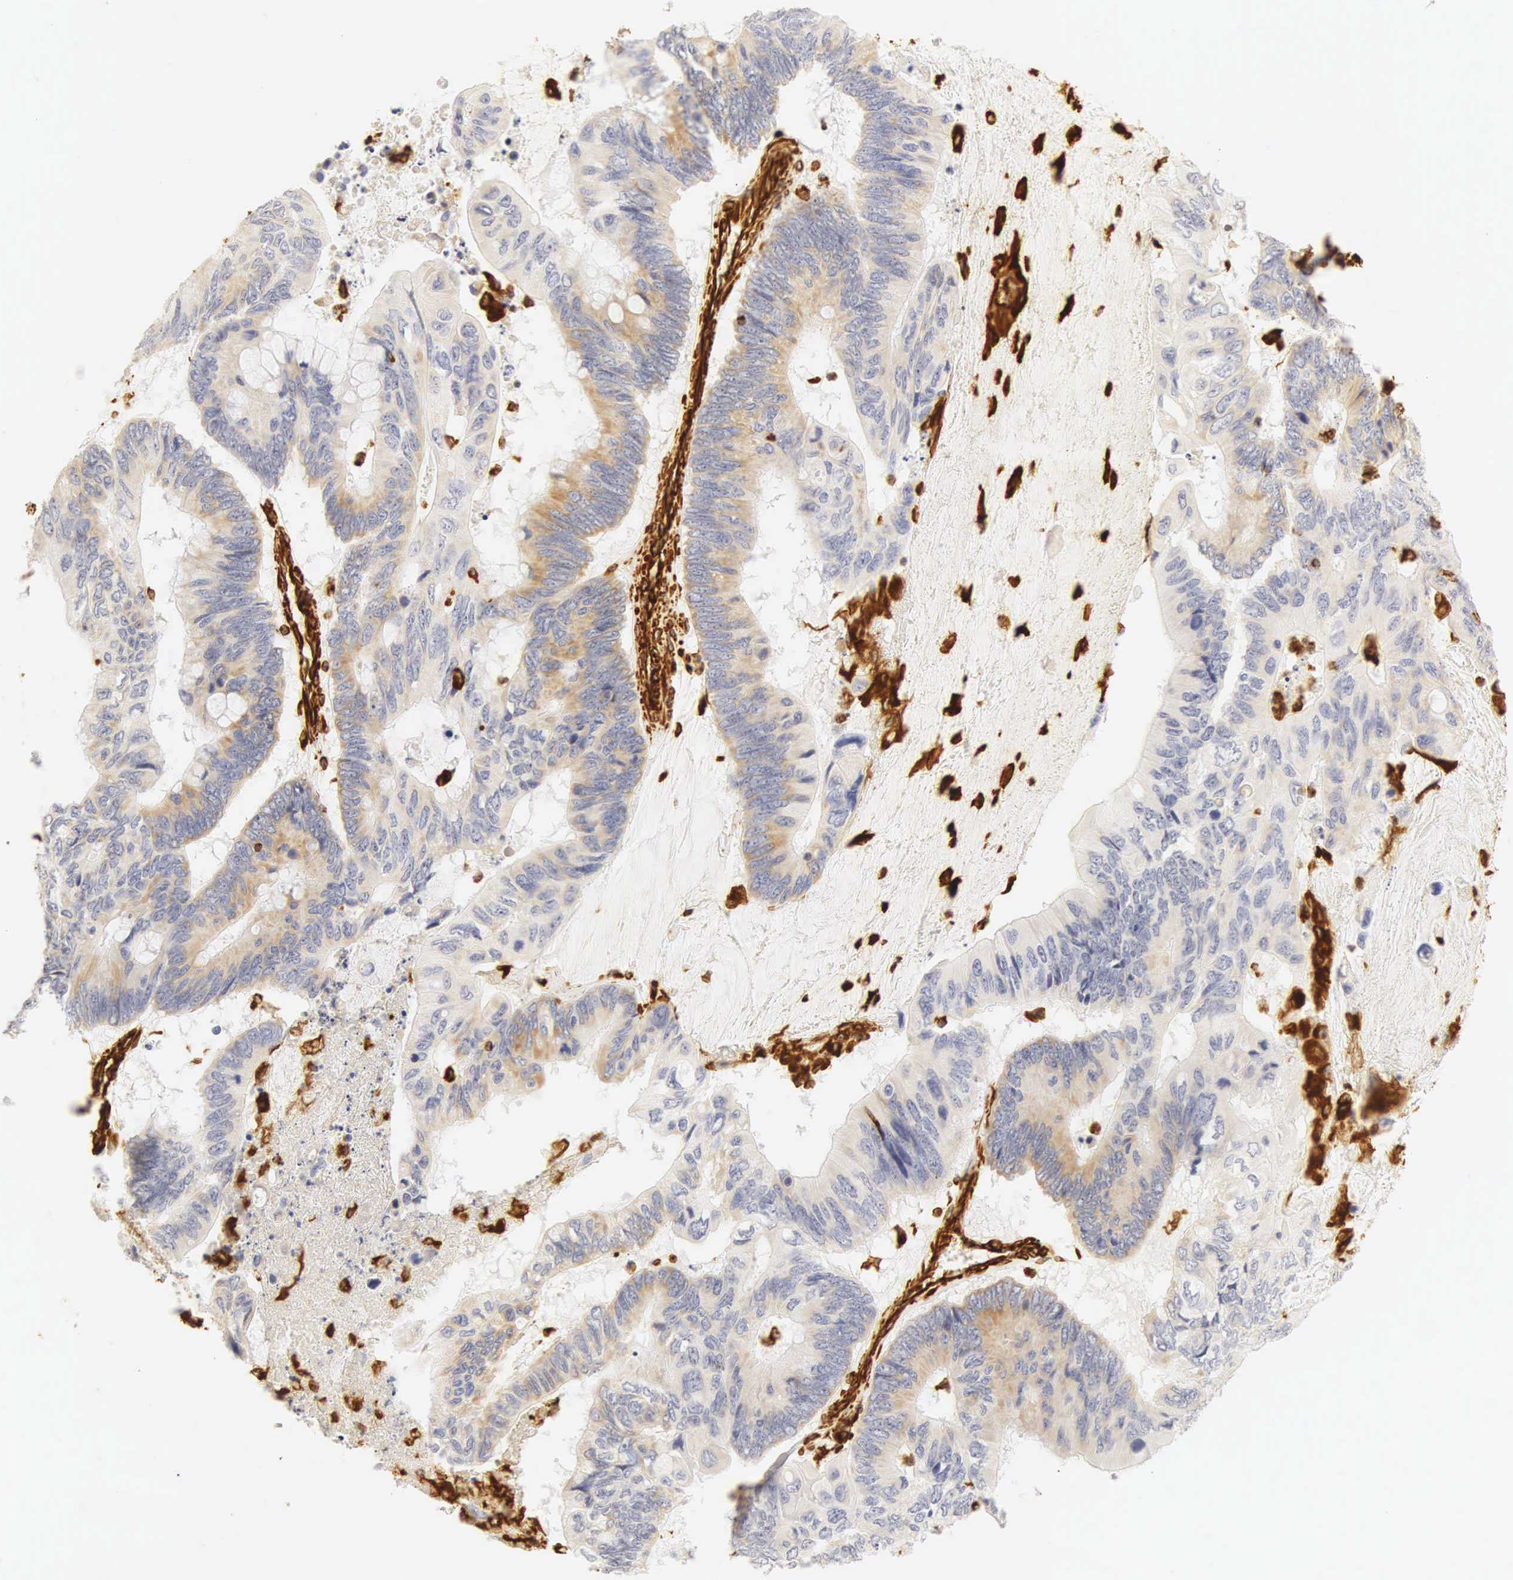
{"staining": {"intensity": "weak", "quantity": "25%-75%", "location": "cytoplasmic/membranous"}, "tissue": "colorectal cancer", "cell_type": "Tumor cells", "image_type": "cancer", "snomed": [{"axis": "morphology", "description": "Adenocarcinoma, NOS"}, {"axis": "topography", "description": "Colon"}], "caption": "Adenocarcinoma (colorectal) stained with a brown dye demonstrates weak cytoplasmic/membranous positive expression in approximately 25%-75% of tumor cells.", "gene": "VIM", "patient": {"sex": "male", "age": 65}}